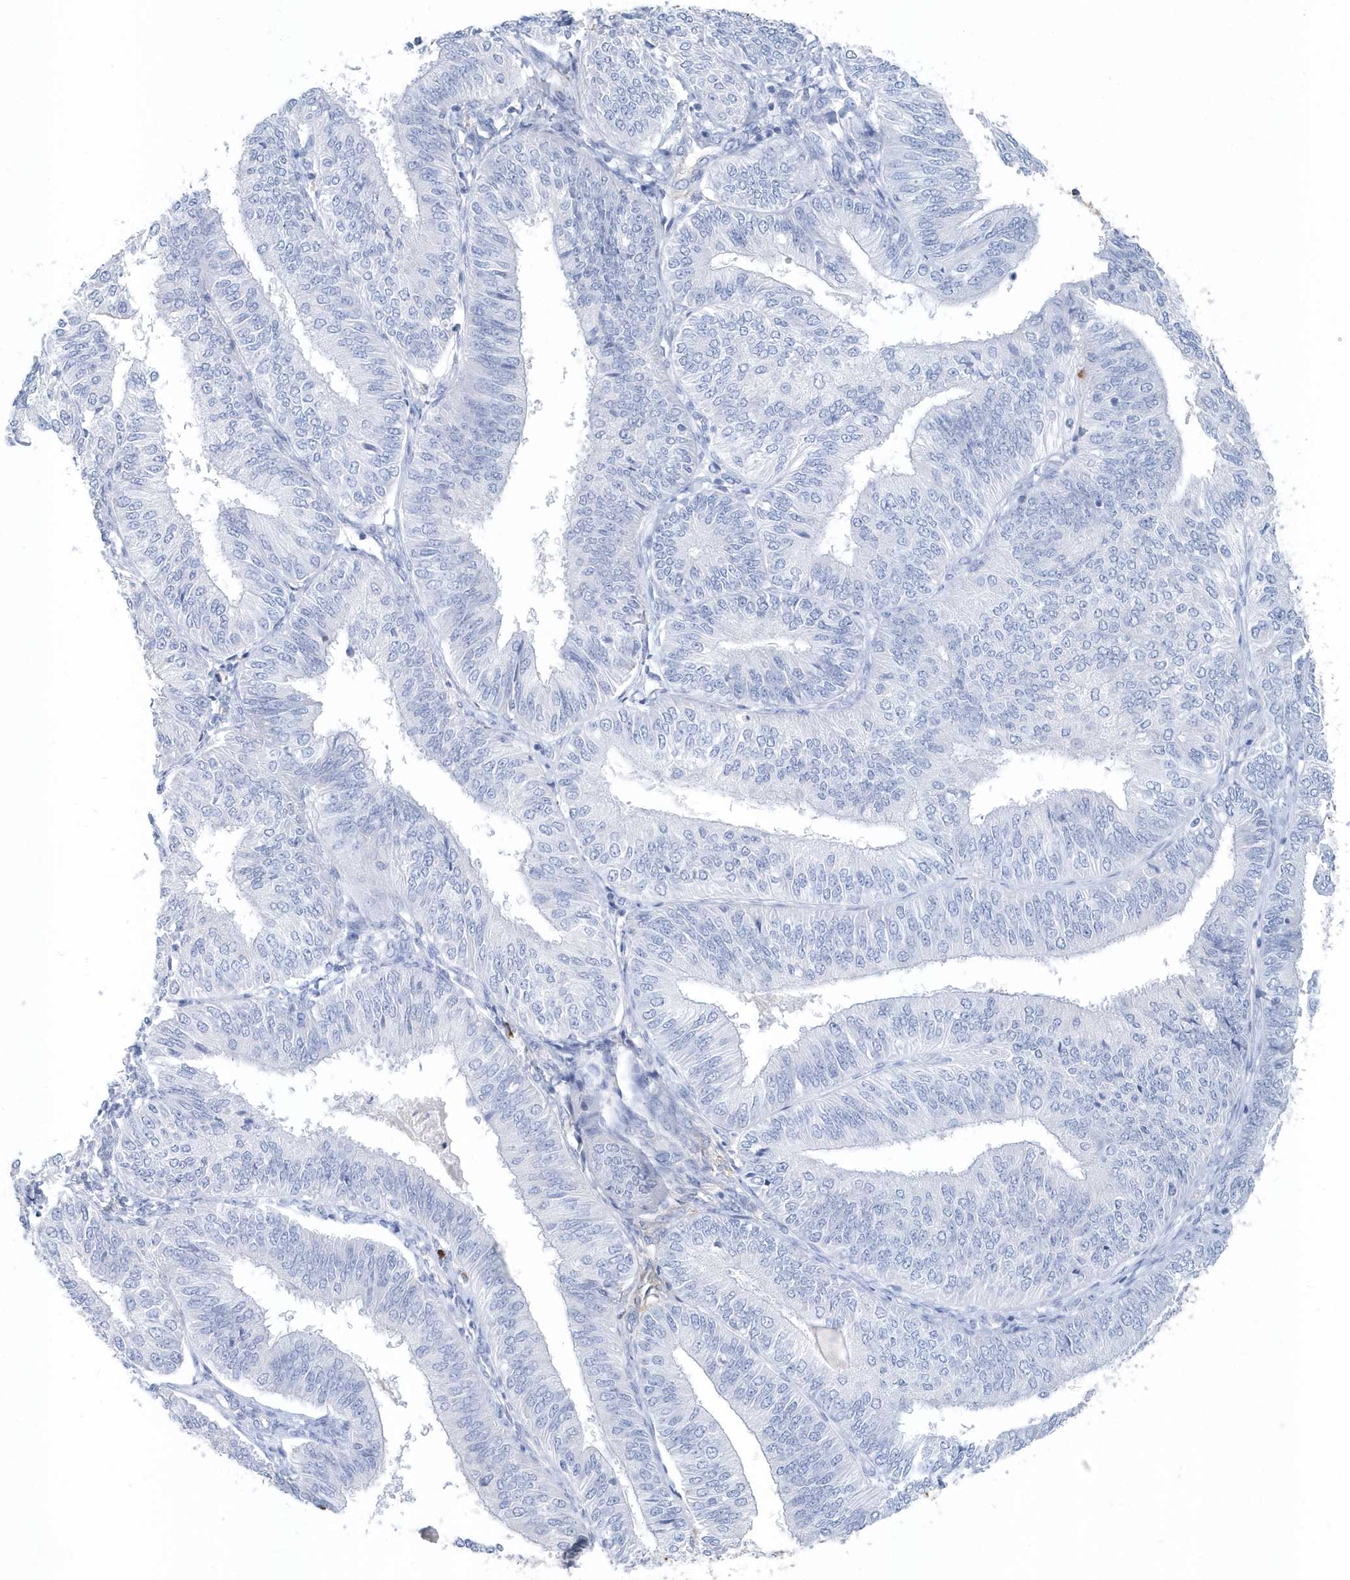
{"staining": {"intensity": "negative", "quantity": "none", "location": "none"}, "tissue": "endometrial cancer", "cell_type": "Tumor cells", "image_type": "cancer", "snomed": [{"axis": "morphology", "description": "Adenocarcinoma, NOS"}, {"axis": "topography", "description": "Endometrium"}], "caption": "The photomicrograph exhibits no staining of tumor cells in adenocarcinoma (endometrial).", "gene": "JCHAIN", "patient": {"sex": "female", "age": 58}}